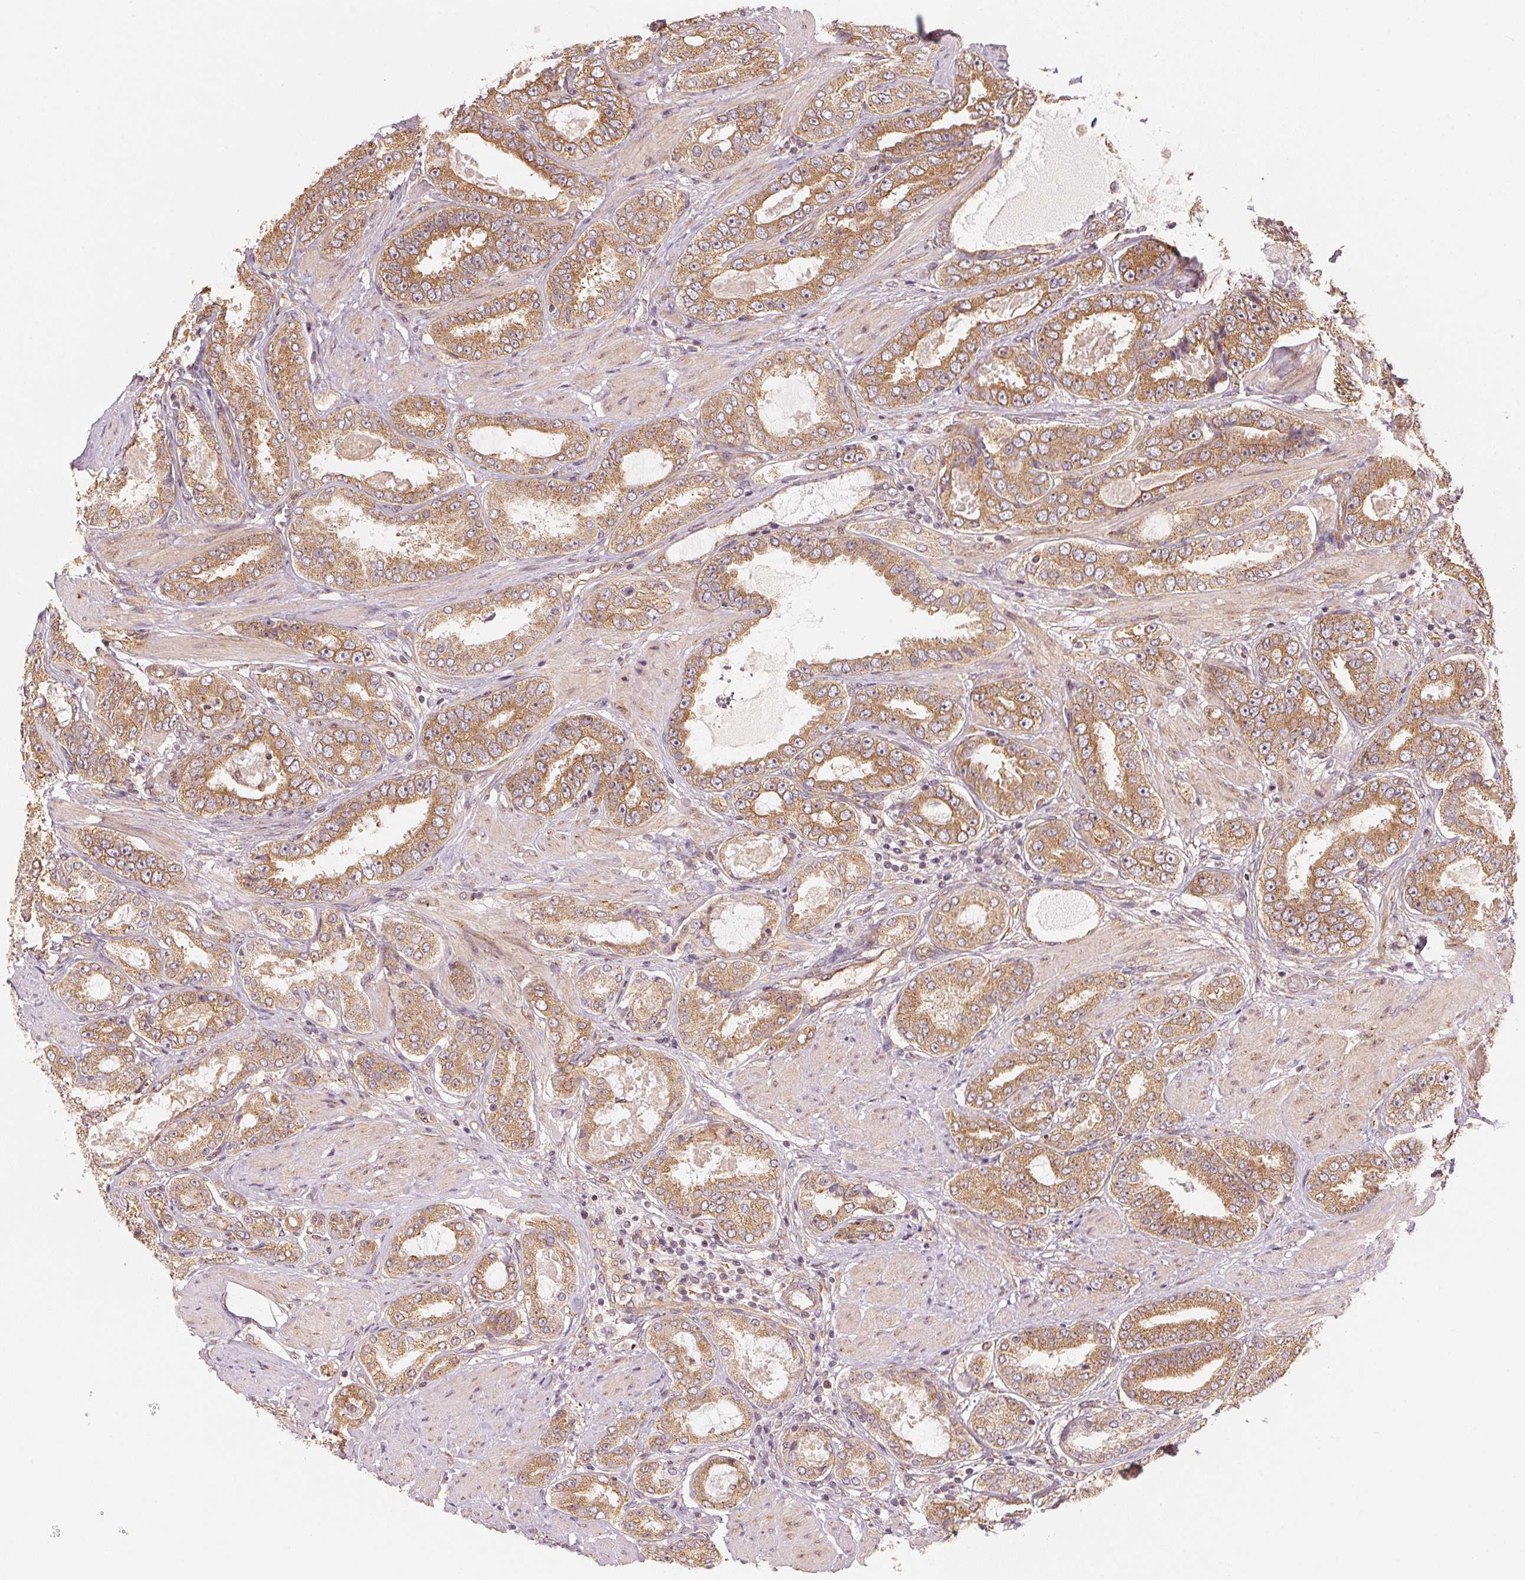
{"staining": {"intensity": "moderate", "quantity": ">75%", "location": "cytoplasmic/membranous,nuclear"}, "tissue": "prostate cancer", "cell_type": "Tumor cells", "image_type": "cancer", "snomed": [{"axis": "morphology", "description": "Adenocarcinoma, High grade"}, {"axis": "topography", "description": "Prostate"}], "caption": "Tumor cells reveal medium levels of moderate cytoplasmic/membranous and nuclear expression in about >75% of cells in prostate cancer (high-grade adenocarcinoma).", "gene": "STRN4", "patient": {"sex": "male", "age": 63}}